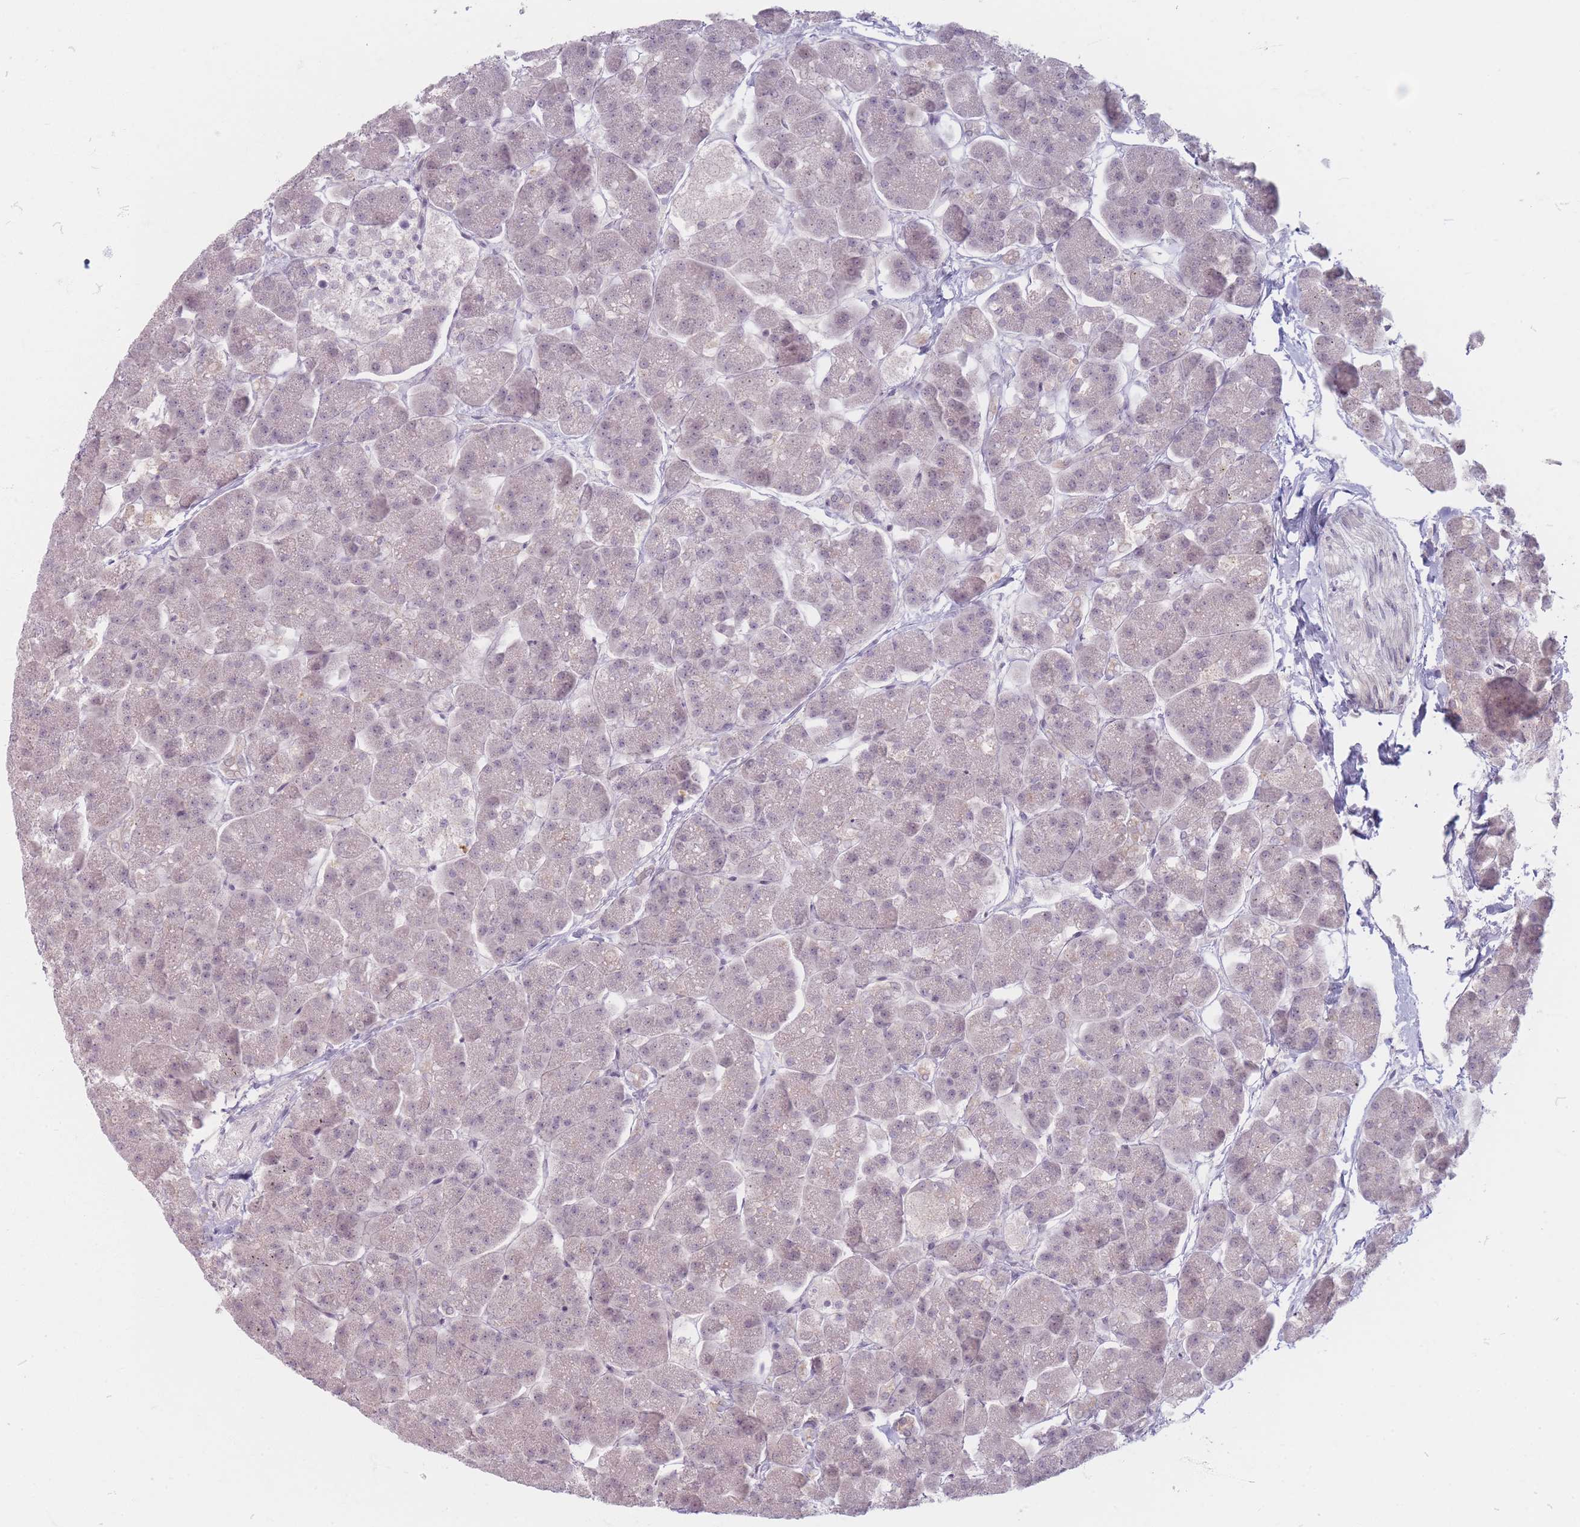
{"staining": {"intensity": "negative", "quantity": "none", "location": "none"}, "tissue": "pancreas", "cell_type": "Exocrine glandular cells", "image_type": "normal", "snomed": [{"axis": "morphology", "description": "Normal tissue, NOS"}, {"axis": "topography", "description": "Pancreas"}, {"axis": "topography", "description": "Peripheral nerve tissue"}], "caption": "Immunohistochemistry image of unremarkable pancreas: human pancreas stained with DAB demonstrates no significant protein expression in exocrine glandular cells.", "gene": "GABRA6", "patient": {"sex": "male", "age": 54}}